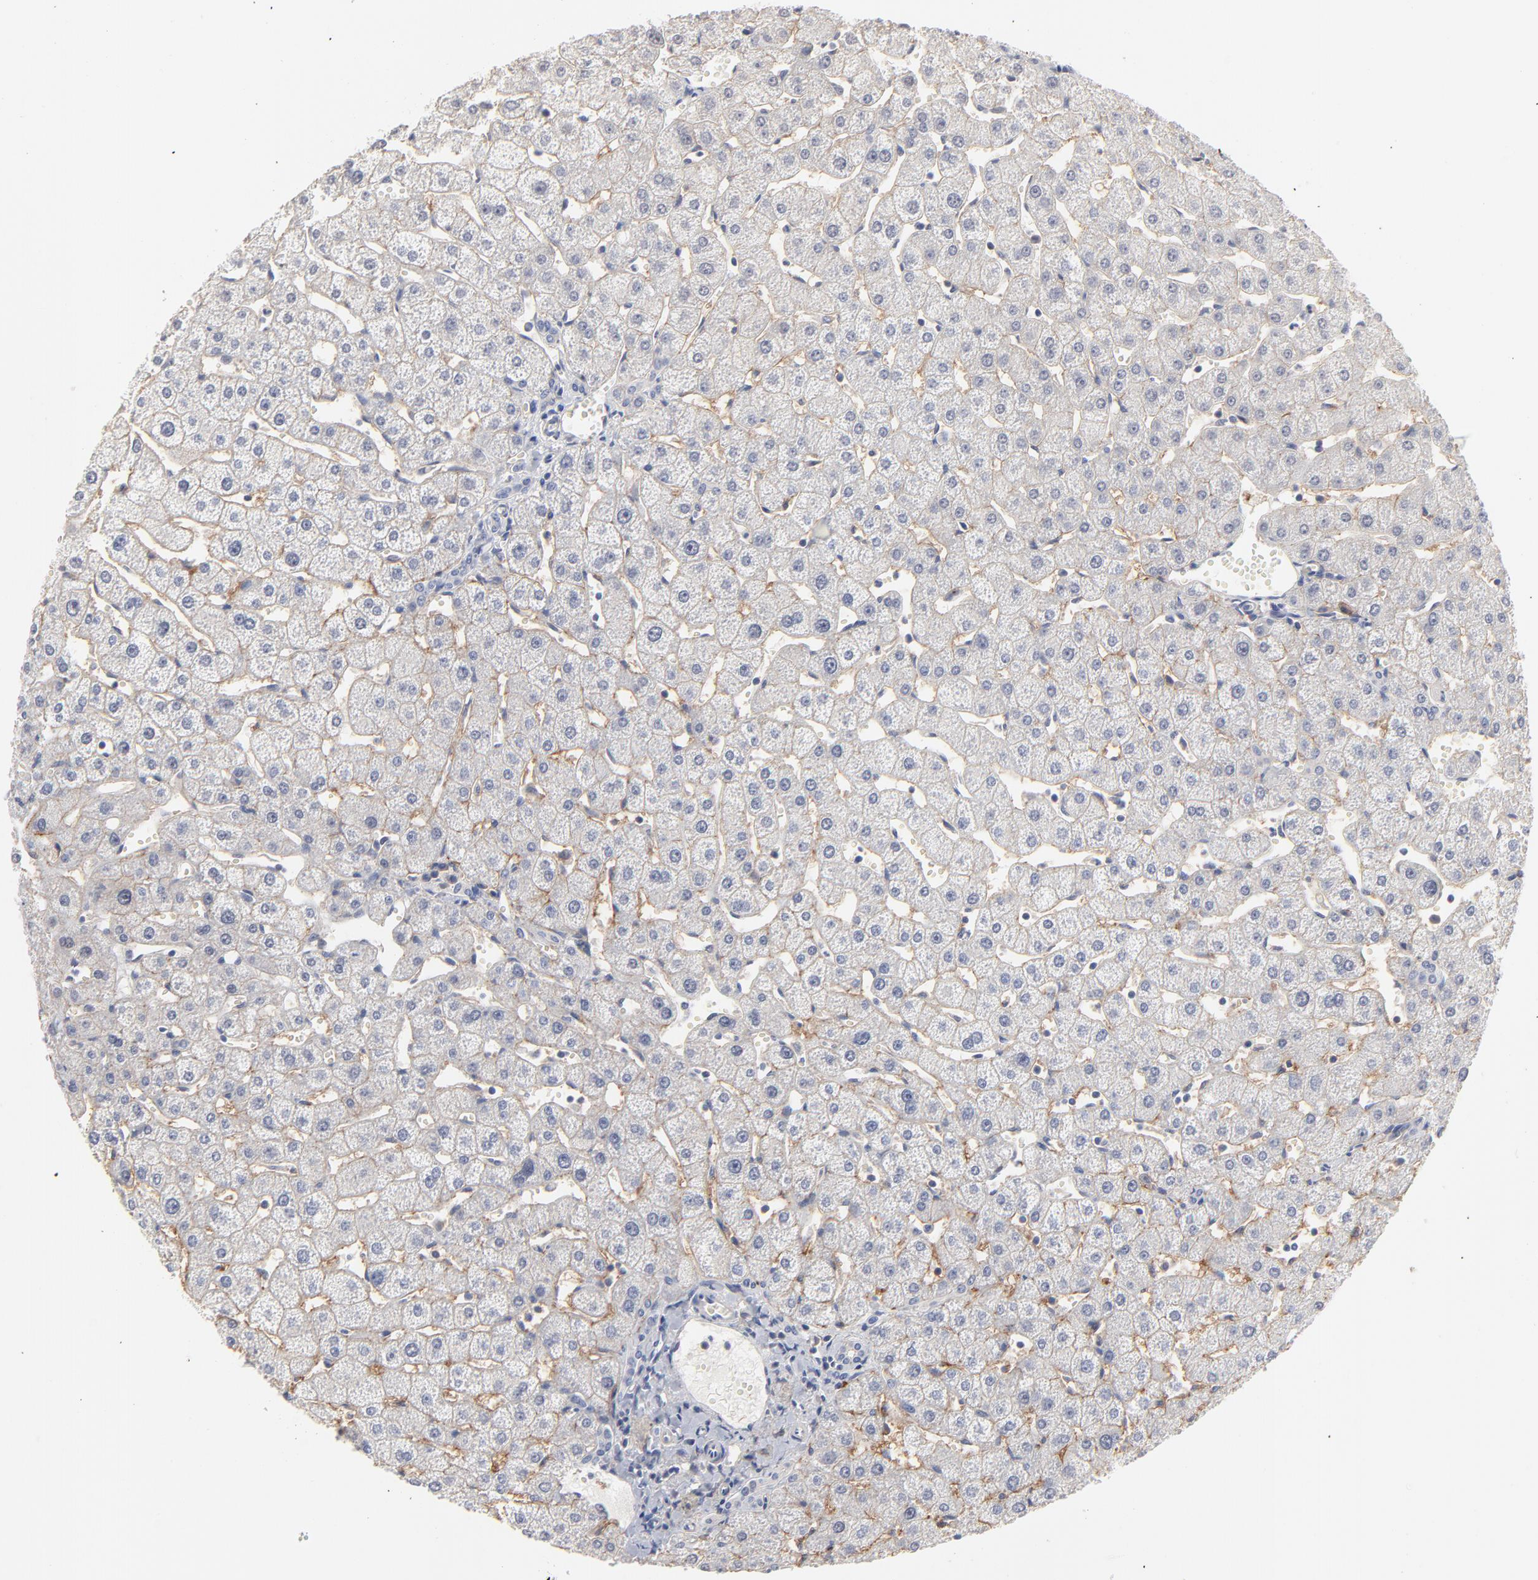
{"staining": {"intensity": "negative", "quantity": "none", "location": "none"}, "tissue": "liver", "cell_type": "Cholangiocytes", "image_type": "normal", "snomed": [{"axis": "morphology", "description": "Normal tissue, NOS"}, {"axis": "topography", "description": "Liver"}], "caption": "The image reveals no significant expression in cholangiocytes of liver.", "gene": "SLC16A1", "patient": {"sex": "male", "age": 67}}